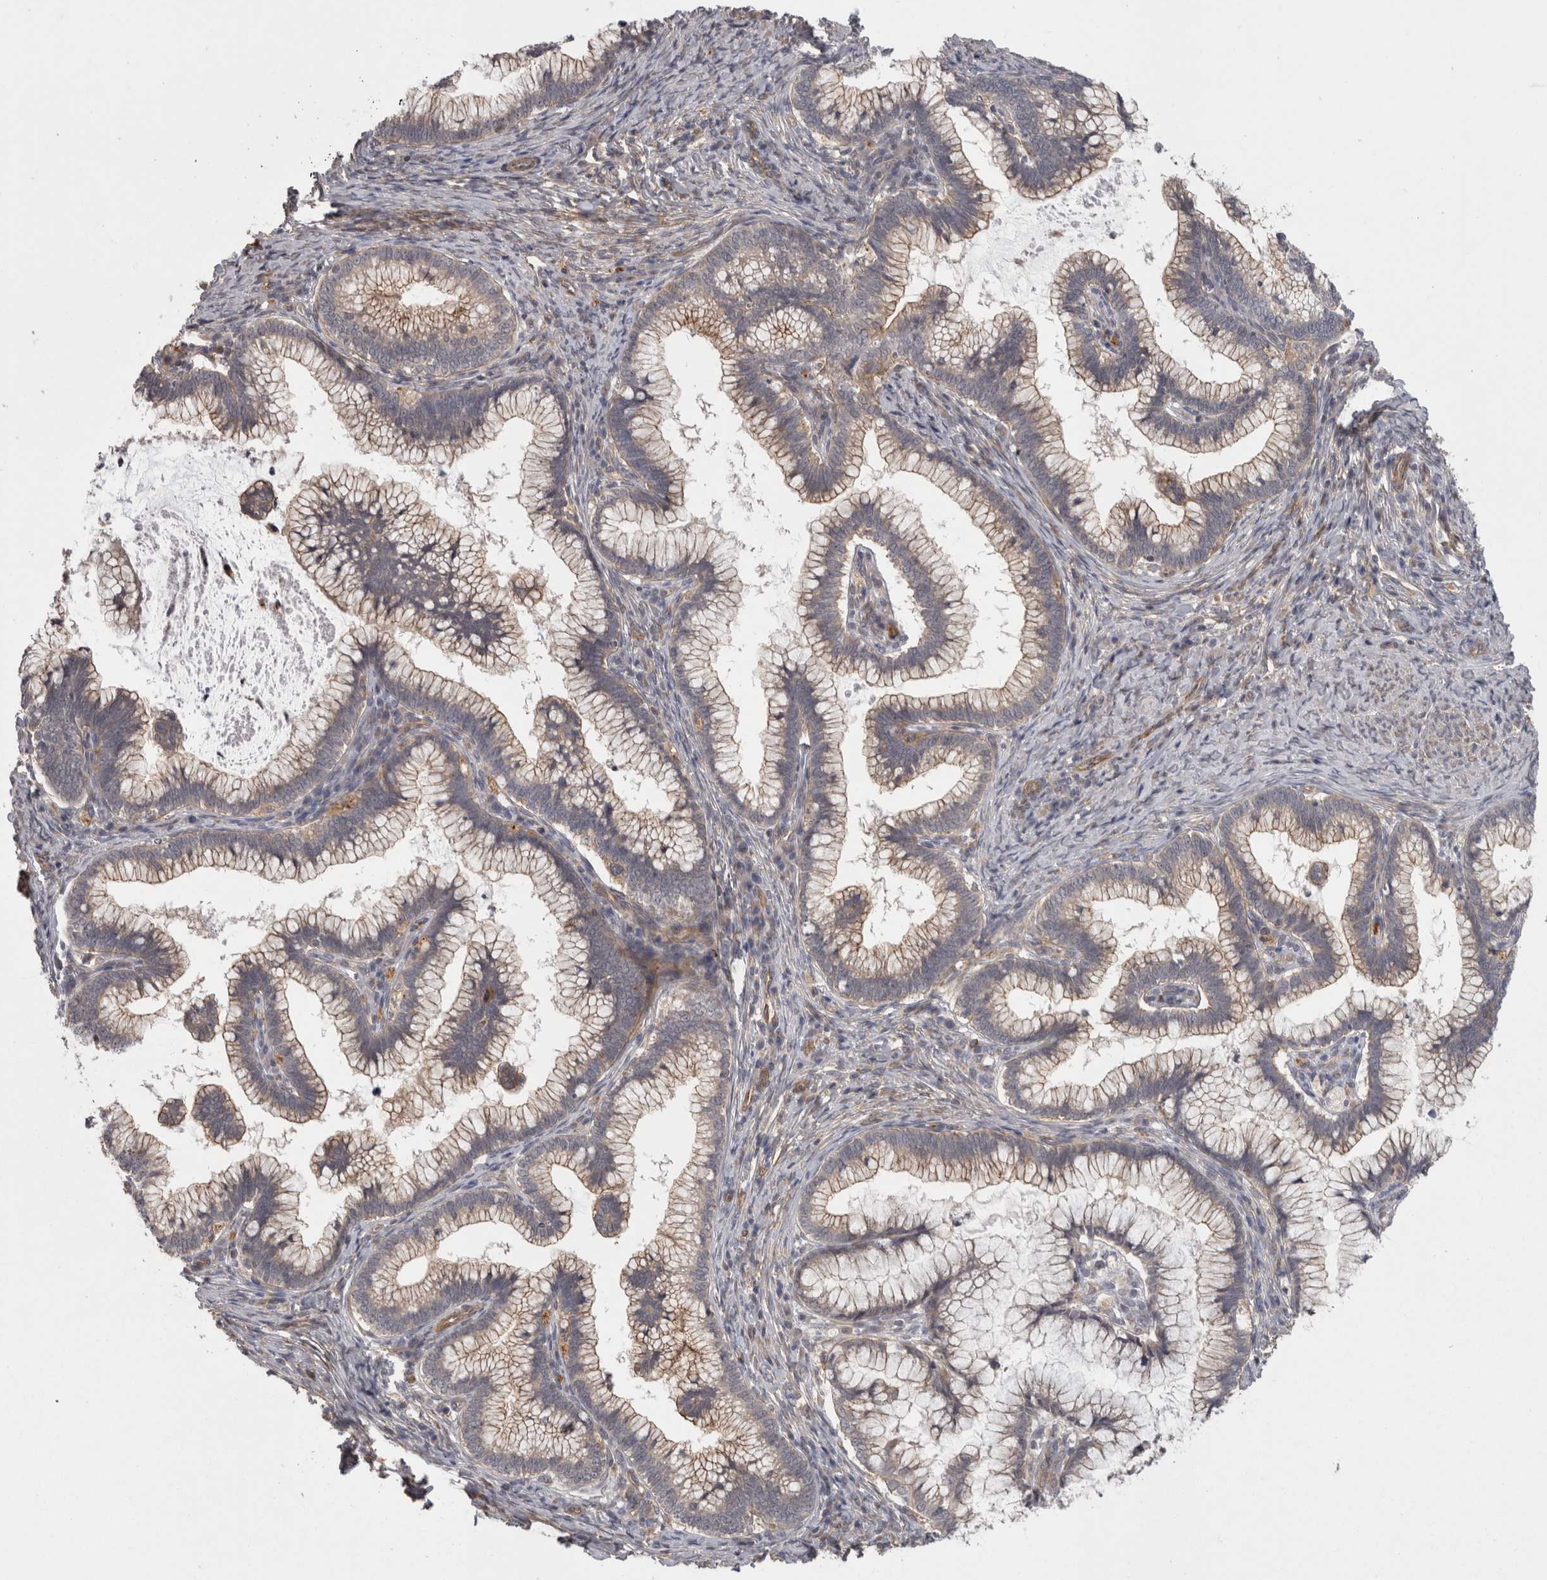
{"staining": {"intensity": "weak", "quantity": ">75%", "location": "cytoplasmic/membranous"}, "tissue": "cervical cancer", "cell_type": "Tumor cells", "image_type": "cancer", "snomed": [{"axis": "morphology", "description": "Adenocarcinoma, NOS"}, {"axis": "topography", "description": "Cervix"}], "caption": "This histopathology image displays immunohistochemistry staining of human cervical cancer (adenocarcinoma), with low weak cytoplasmic/membranous positivity in approximately >75% of tumor cells.", "gene": "RMDN1", "patient": {"sex": "female", "age": 36}}